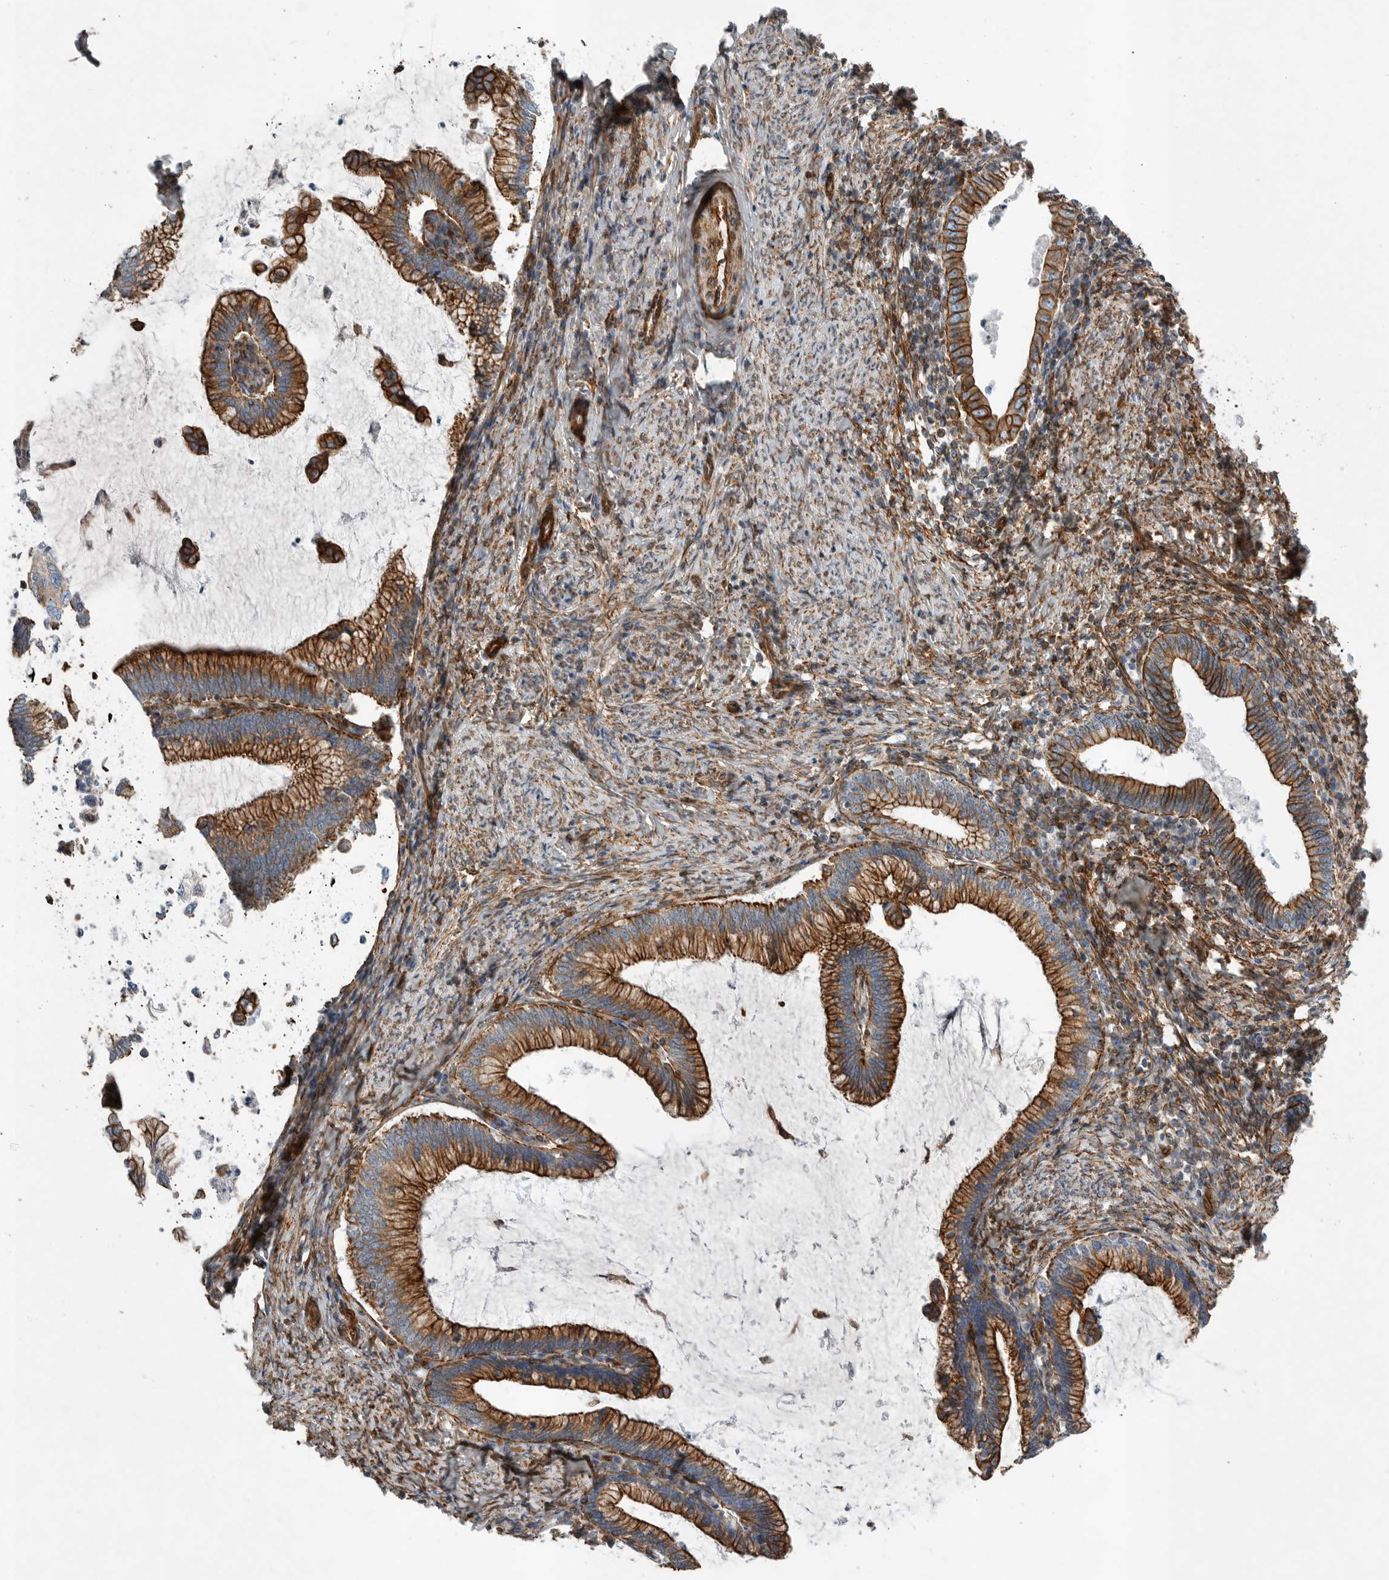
{"staining": {"intensity": "strong", "quantity": ">75%", "location": "cytoplasmic/membranous"}, "tissue": "cervical cancer", "cell_type": "Tumor cells", "image_type": "cancer", "snomed": [{"axis": "morphology", "description": "Adenocarcinoma, NOS"}, {"axis": "topography", "description": "Cervix"}], "caption": "The micrograph reveals immunohistochemical staining of cervical adenocarcinoma. There is strong cytoplasmic/membranous expression is appreciated in approximately >75% of tumor cells.", "gene": "PLEC", "patient": {"sex": "female", "age": 36}}